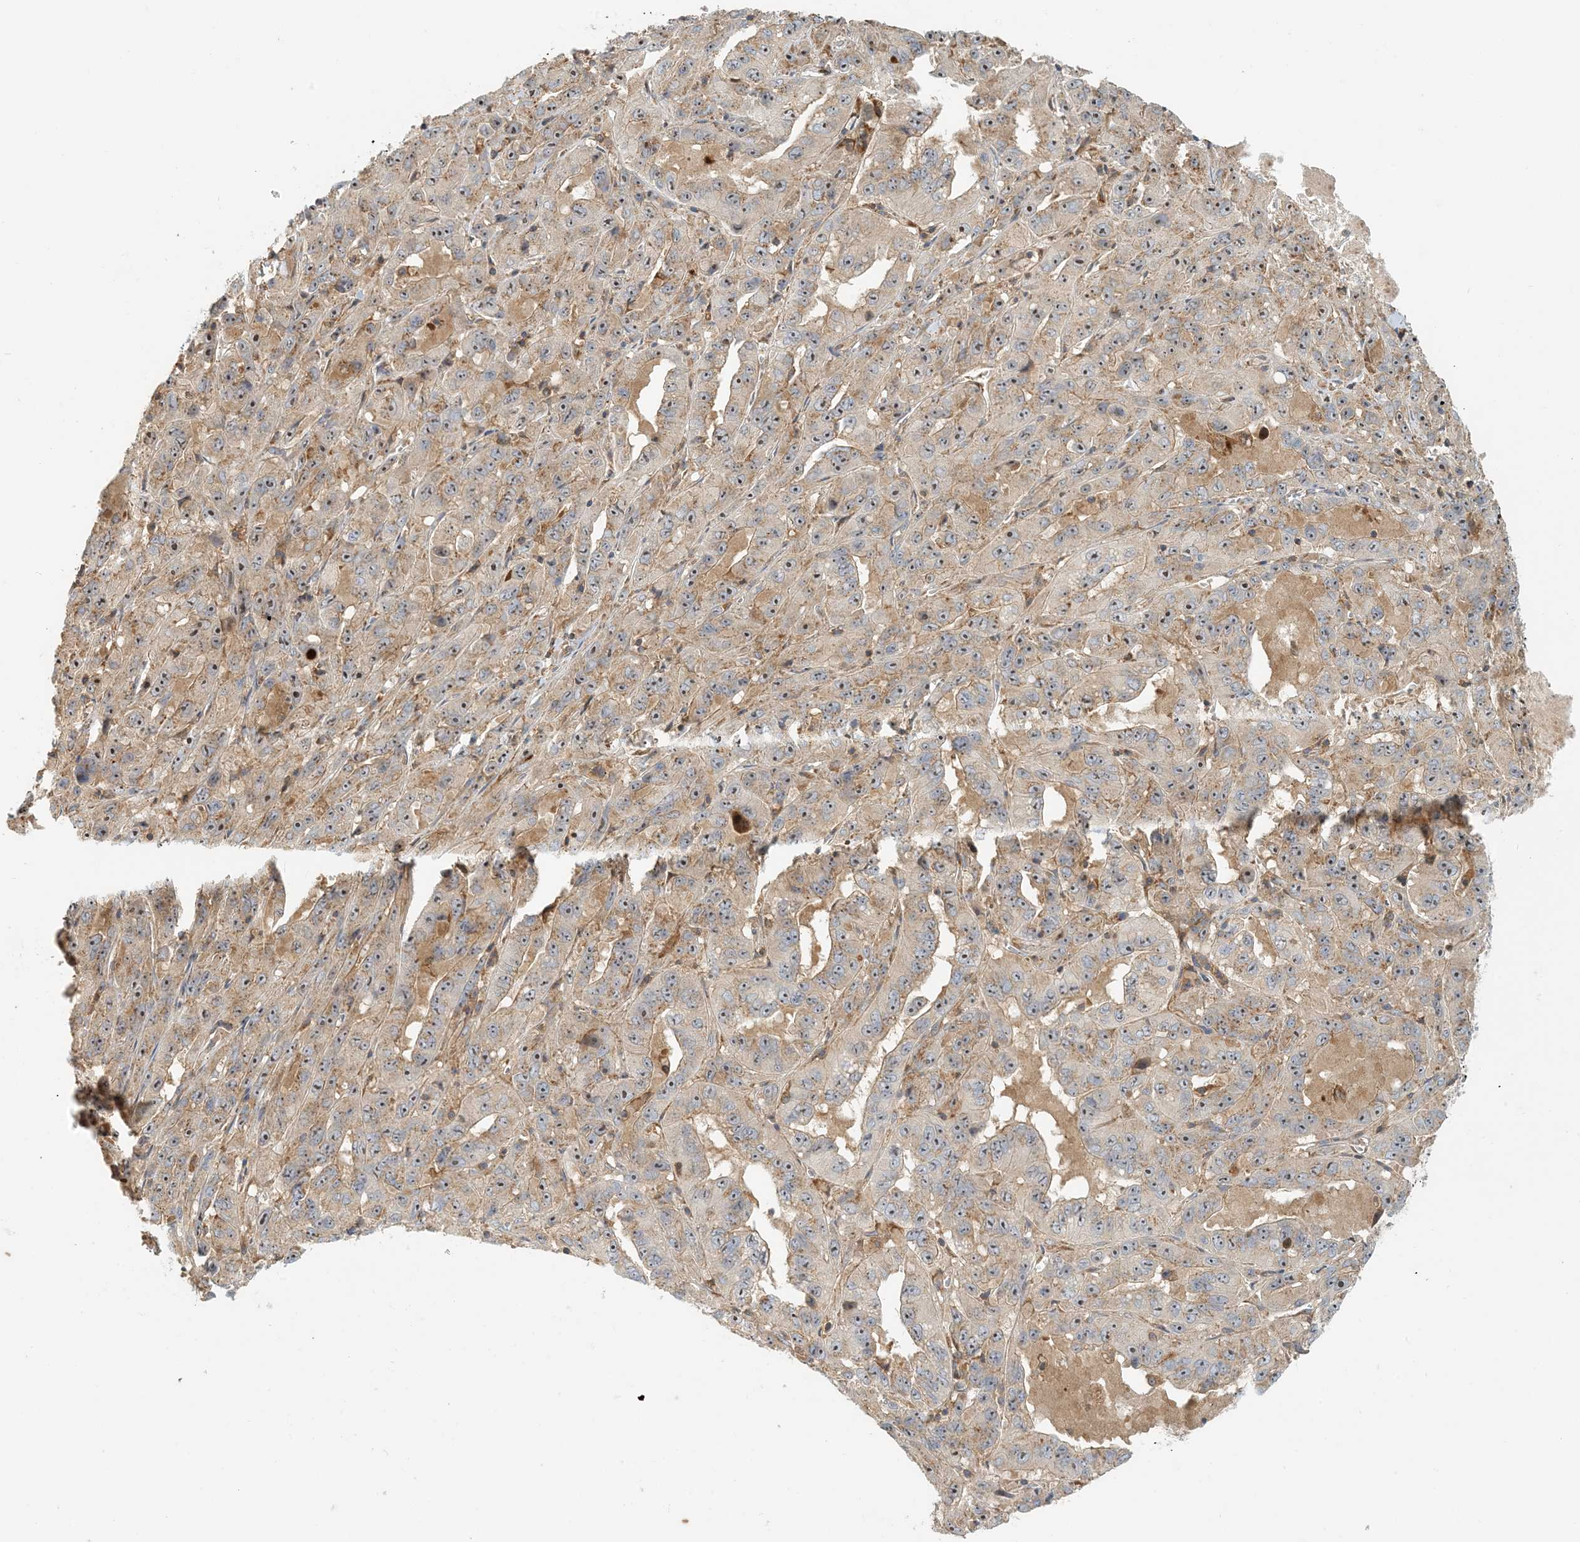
{"staining": {"intensity": "weak", "quantity": ">75%", "location": "cytoplasmic/membranous,nuclear"}, "tissue": "pancreatic cancer", "cell_type": "Tumor cells", "image_type": "cancer", "snomed": [{"axis": "morphology", "description": "Adenocarcinoma, NOS"}, {"axis": "topography", "description": "Pancreas"}], "caption": "There is low levels of weak cytoplasmic/membranous and nuclear expression in tumor cells of adenocarcinoma (pancreatic), as demonstrated by immunohistochemical staining (brown color).", "gene": "COLEC11", "patient": {"sex": "male", "age": 63}}